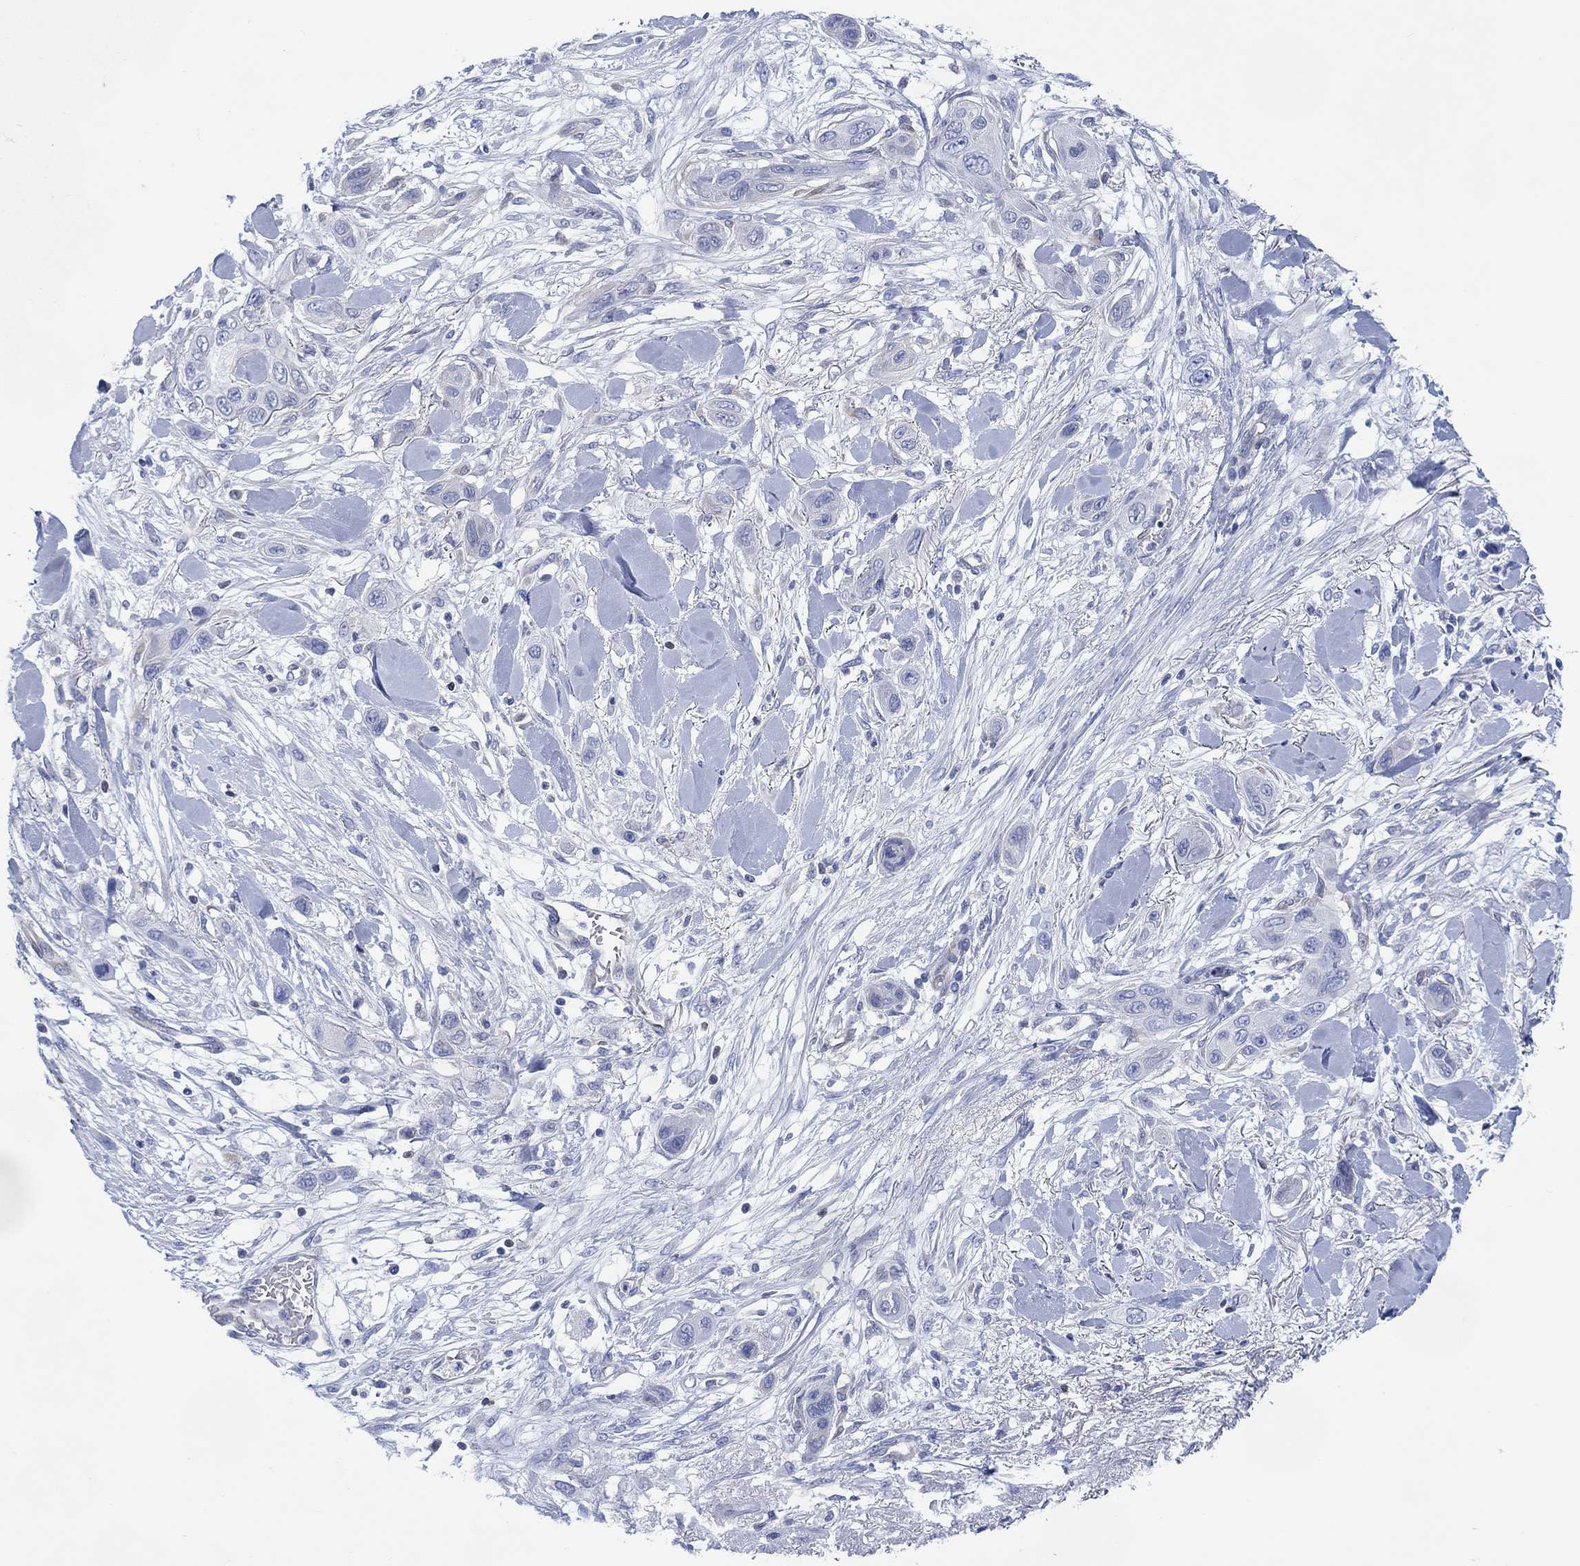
{"staining": {"intensity": "negative", "quantity": "none", "location": "none"}, "tissue": "skin cancer", "cell_type": "Tumor cells", "image_type": "cancer", "snomed": [{"axis": "morphology", "description": "Squamous cell carcinoma, NOS"}, {"axis": "topography", "description": "Skin"}], "caption": "Tumor cells show no significant expression in skin cancer (squamous cell carcinoma). Nuclei are stained in blue.", "gene": "DDI1", "patient": {"sex": "male", "age": 79}}